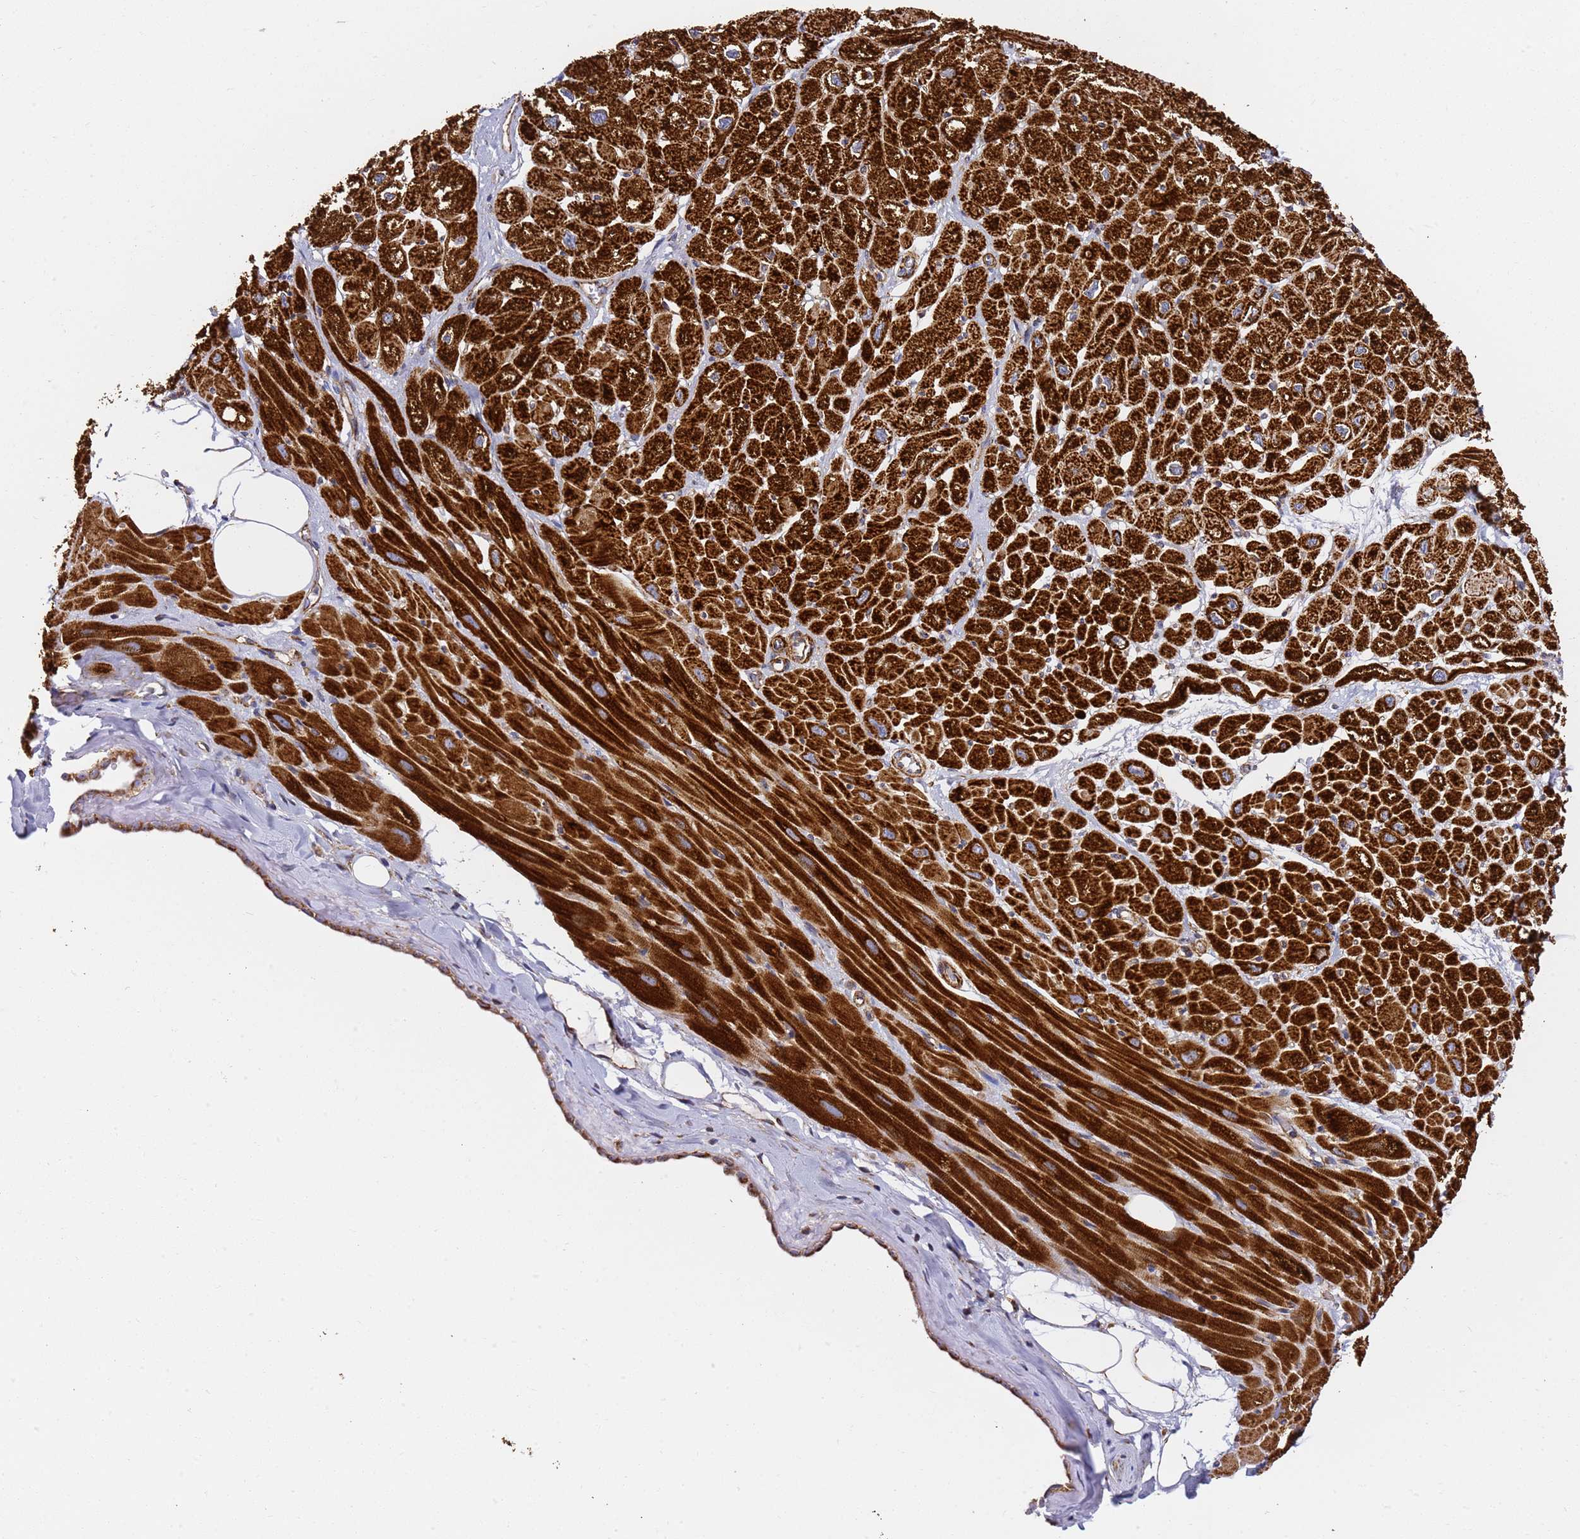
{"staining": {"intensity": "strong", "quantity": ">75%", "location": "cytoplasmic/membranous"}, "tissue": "heart muscle", "cell_type": "Cardiomyocytes", "image_type": "normal", "snomed": [{"axis": "morphology", "description": "Normal tissue, NOS"}, {"axis": "topography", "description": "Heart"}], "caption": "Heart muscle stained with immunohistochemistry displays strong cytoplasmic/membranous positivity in approximately >75% of cardiomyocytes.", "gene": "NDUFA3", "patient": {"sex": "male", "age": 50}}